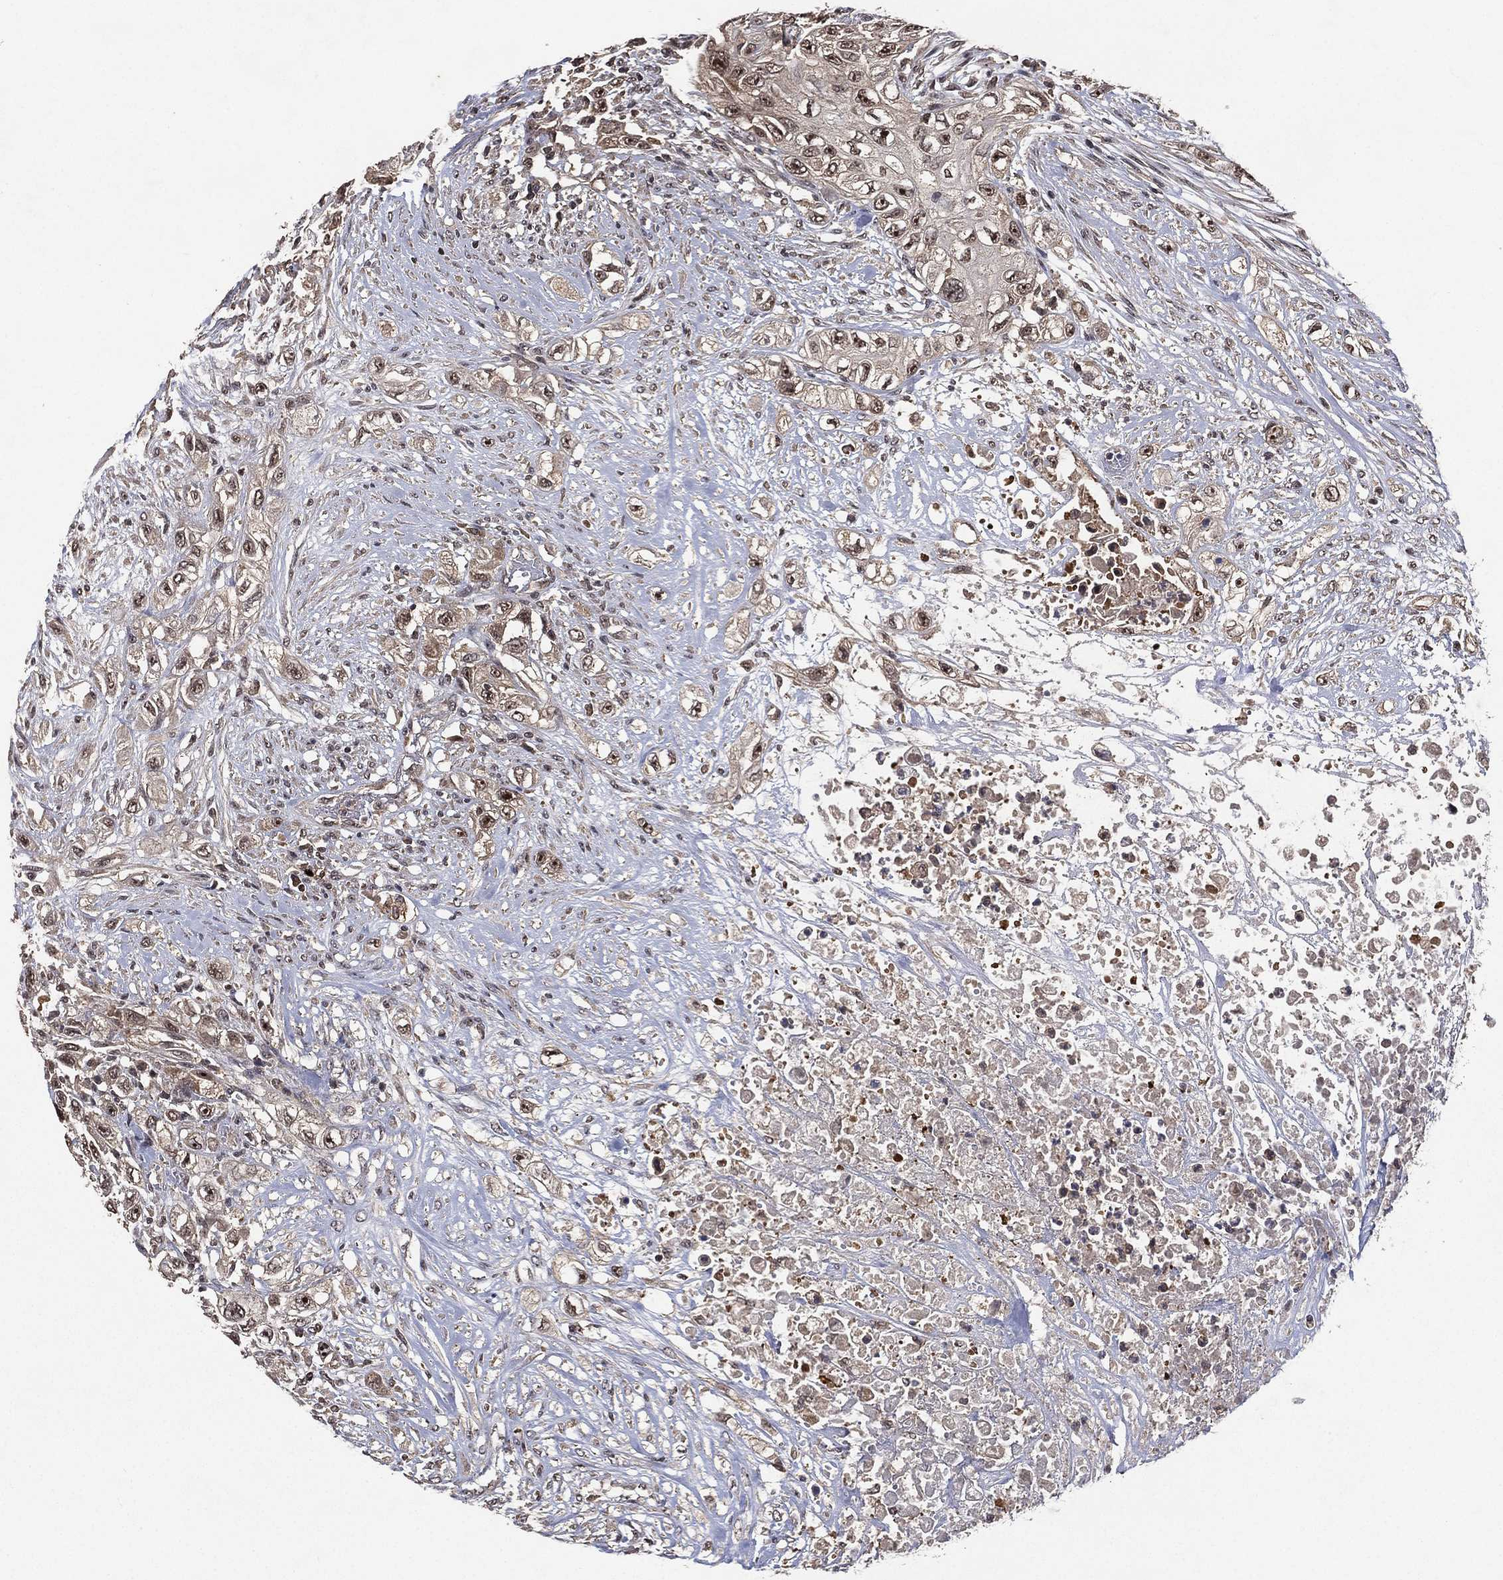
{"staining": {"intensity": "weak", "quantity": "25%-75%", "location": "cytoplasmic/membranous"}, "tissue": "urothelial cancer", "cell_type": "Tumor cells", "image_type": "cancer", "snomed": [{"axis": "morphology", "description": "Urothelial carcinoma, High grade"}, {"axis": "topography", "description": "Urinary bladder"}], "caption": "An immunohistochemistry (IHC) photomicrograph of neoplastic tissue is shown. Protein staining in brown highlights weak cytoplasmic/membranous positivity in urothelial cancer within tumor cells.", "gene": "NELFCD", "patient": {"sex": "female", "age": 56}}